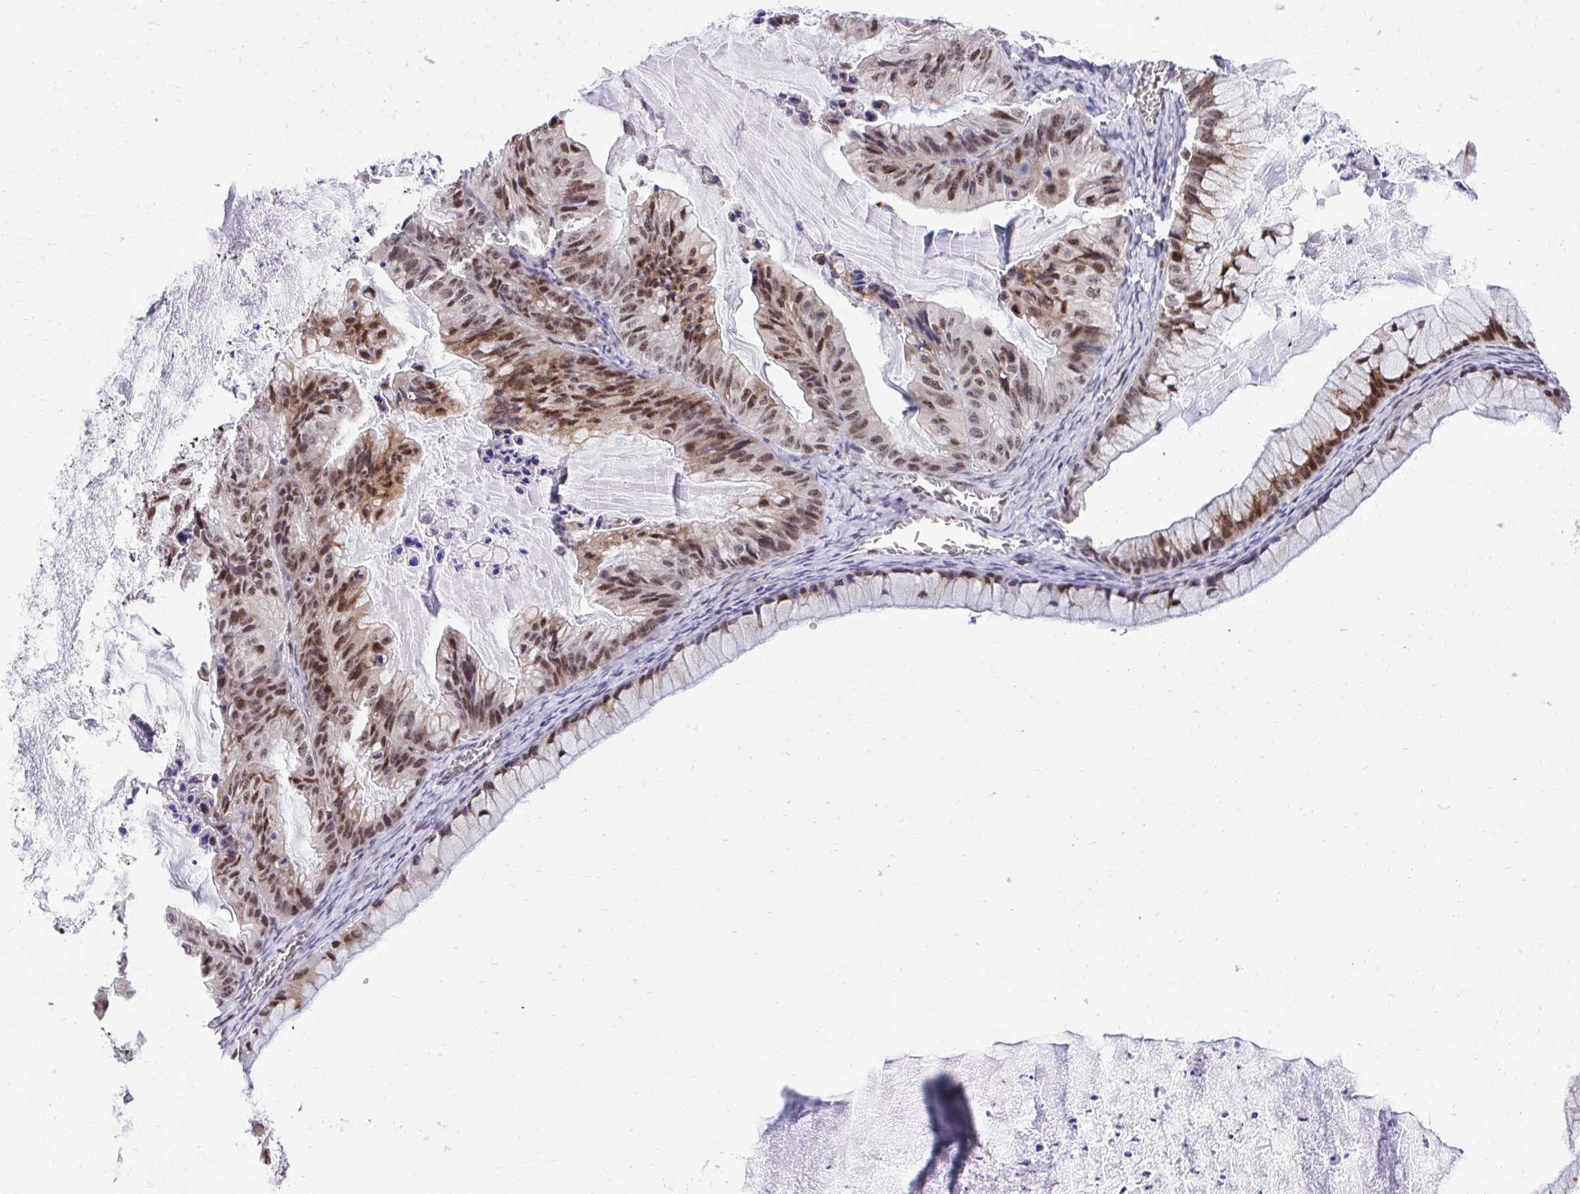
{"staining": {"intensity": "moderate", "quantity": ">75%", "location": "cytoplasmic/membranous,nuclear"}, "tissue": "ovarian cancer", "cell_type": "Tumor cells", "image_type": "cancer", "snomed": [{"axis": "morphology", "description": "Cystadenocarcinoma, mucinous, NOS"}, {"axis": "topography", "description": "Ovary"}], "caption": "Protein expression by IHC displays moderate cytoplasmic/membranous and nuclear expression in about >75% of tumor cells in mucinous cystadenocarcinoma (ovarian).", "gene": "HOXA4", "patient": {"sex": "female", "age": 72}}